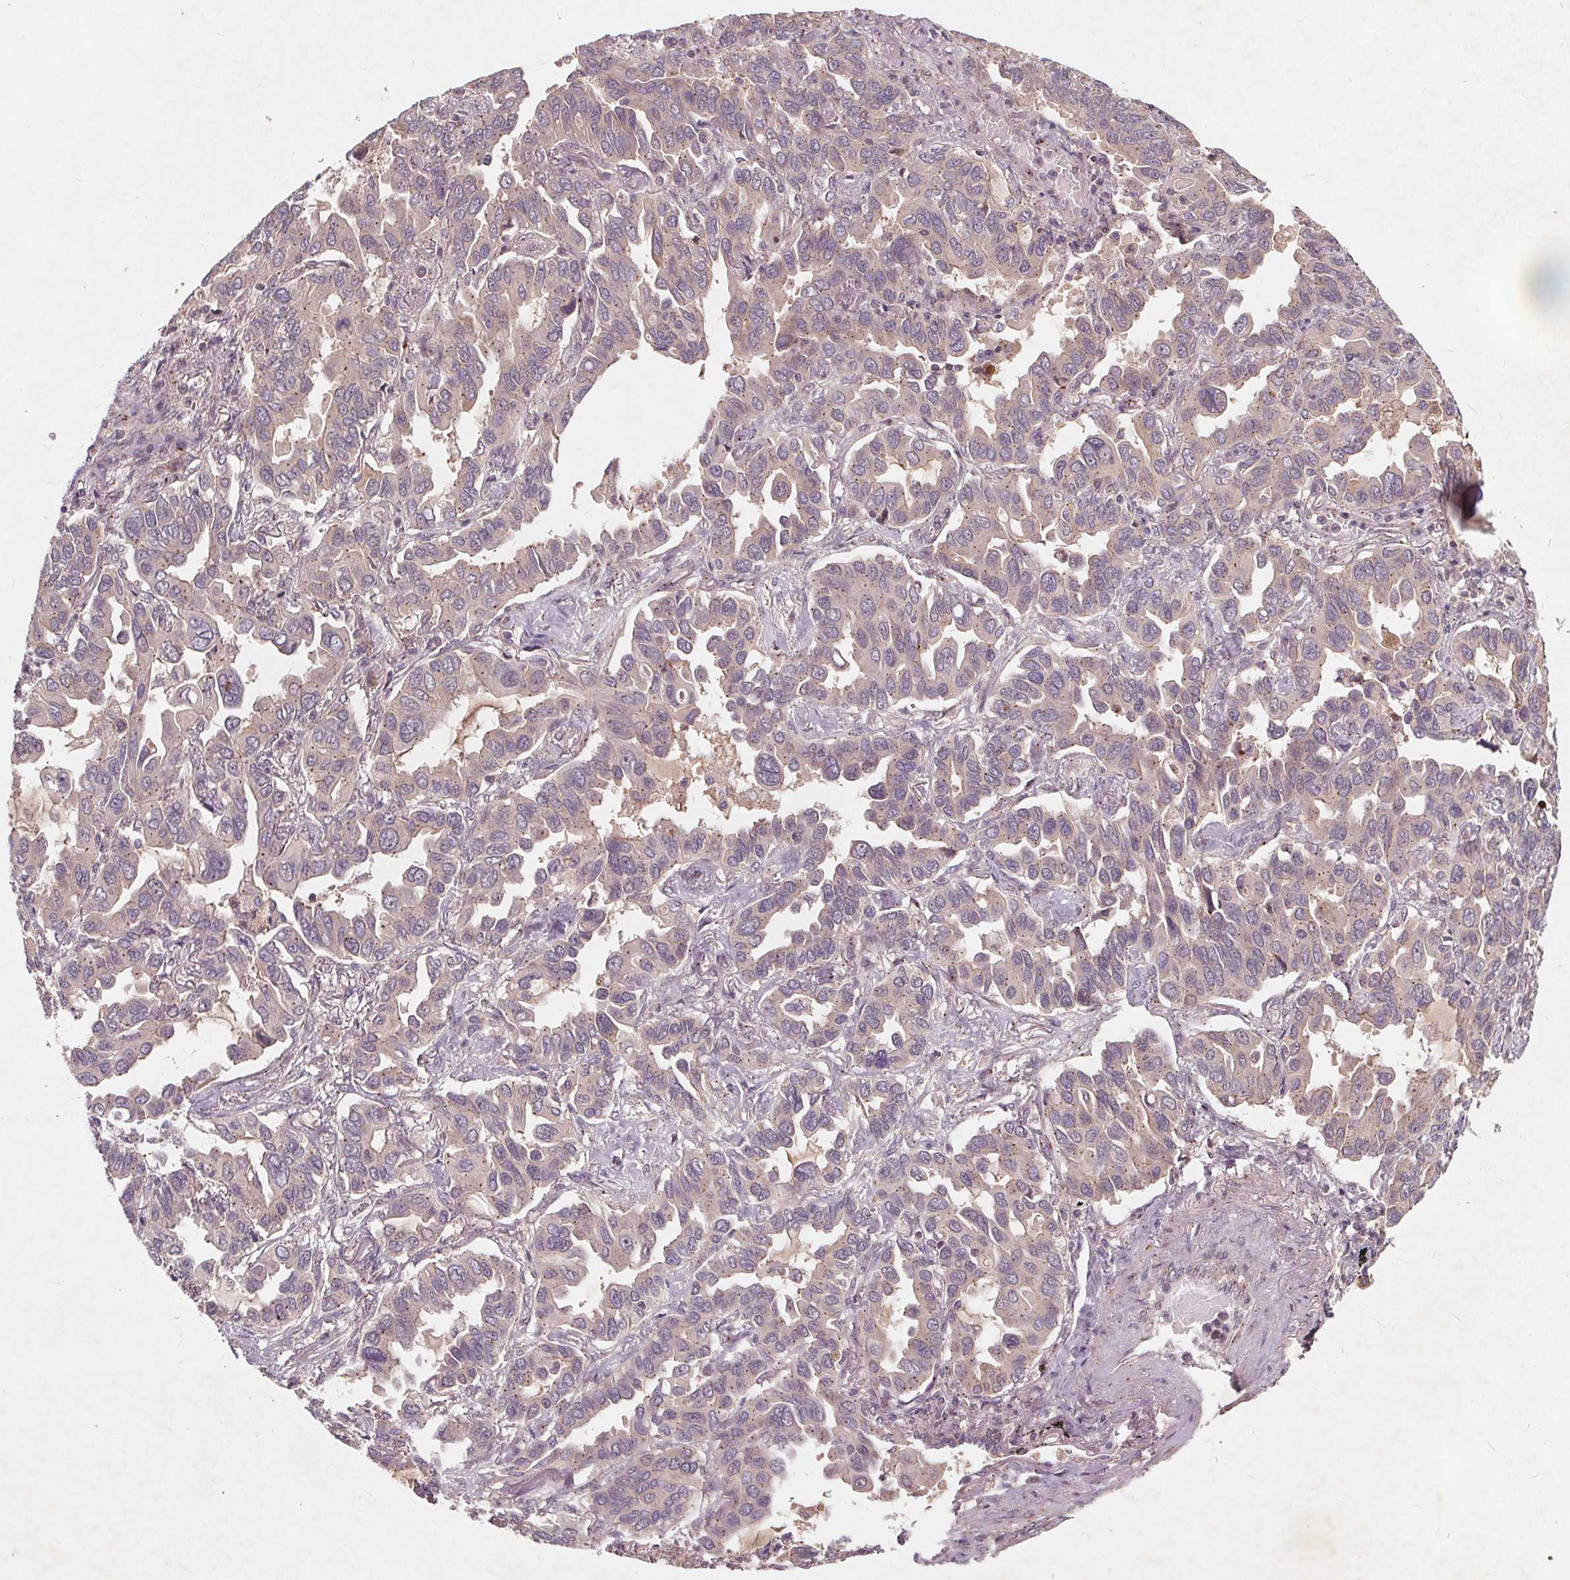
{"staining": {"intensity": "negative", "quantity": "none", "location": "none"}, "tissue": "lung cancer", "cell_type": "Tumor cells", "image_type": "cancer", "snomed": [{"axis": "morphology", "description": "Adenocarcinoma, NOS"}, {"axis": "topography", "description": "Lung"}], "caption": "This image is of lung cancer (adenocarcinoma) stained with immunohistochemistry to label a protein in brown with the nuclei are counter-stained blue. There is no positivity in tumor cells. The staining is performed using DAB (3,3'-diaminobenzidine) brown chromogen with nuclei counter-stained in using hematoxylin.", "gene": "CSNK1G2", "patient": {"sex": "male", "age": 64}}